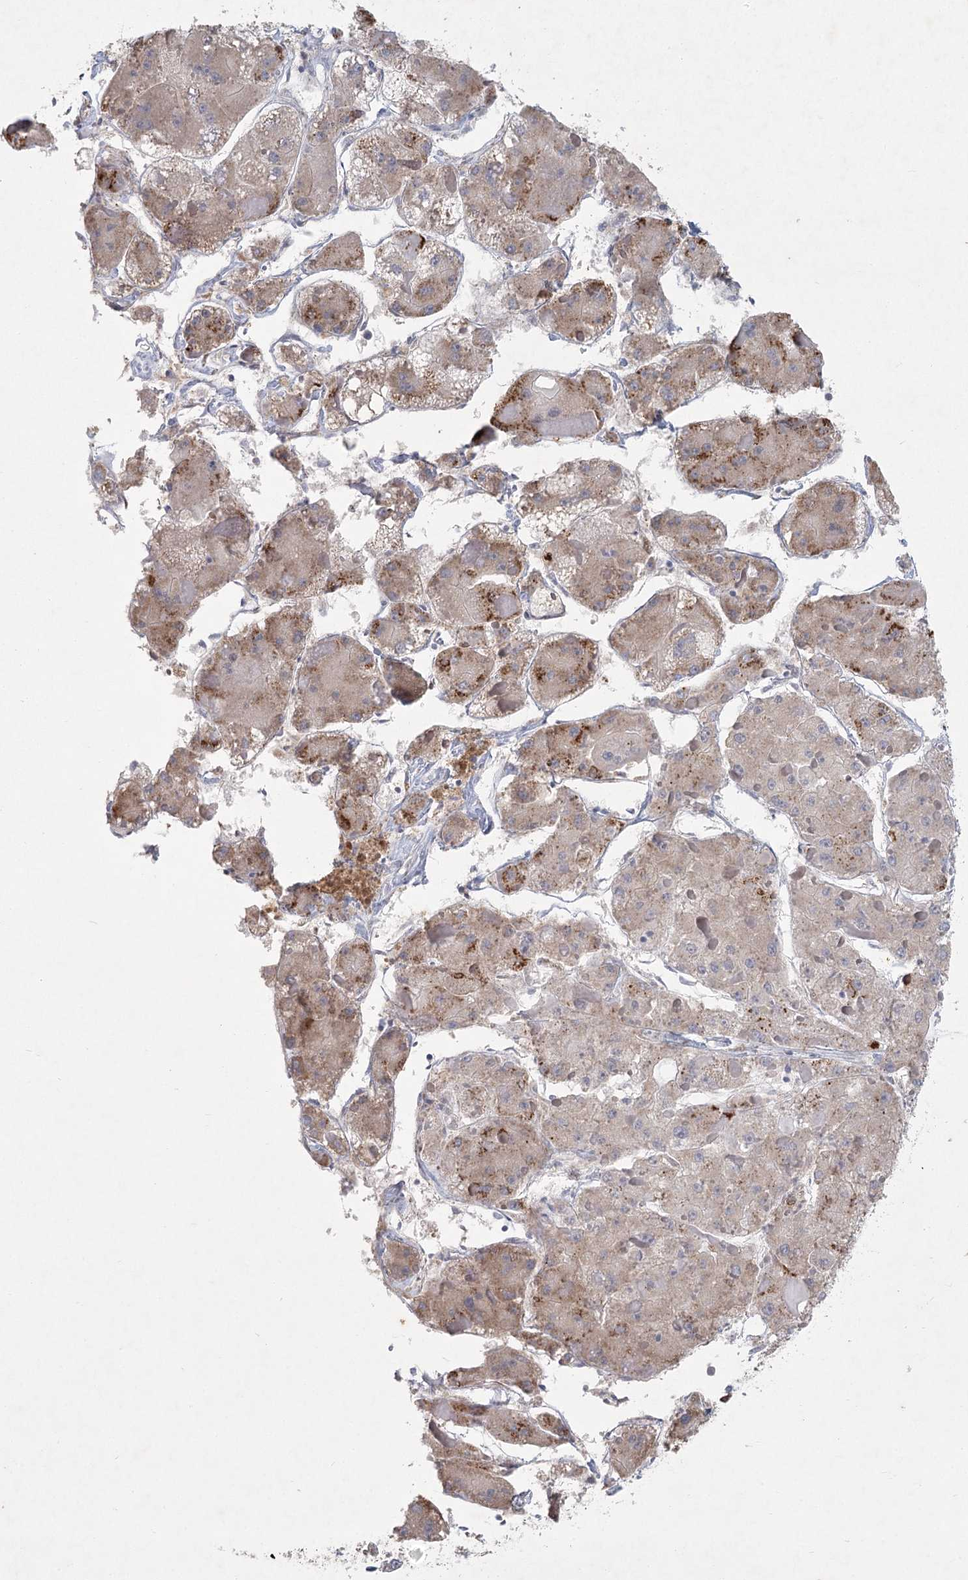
{"staining": {"intensity": "moderate", "quantity": "25%-75%", "location": "cytoplasmic/membranous"}, "tissue": "liver cancer", "cell_type": "Tumor cells", "image_type": "cancer", "snomed": [{"axis": "morphology", "description": "Carcinoma, Hepatocellular, NOS"}, {"axis": "topography", "description": "Liver"}], "caption": "Liver cancer (hepatocellular carcinoma) stained with immunohistochemistry (IHC) exhibits moderate cytoplasmic/membranous expression in about 25%-75% of tumor cells. The staining is performed using DAB brown chromogen to label protein expression. The nuclei are counter-stained blue using hematoxylin.", "gene": "FAM110C", "patient": {"sex": "female", "age": 73}}